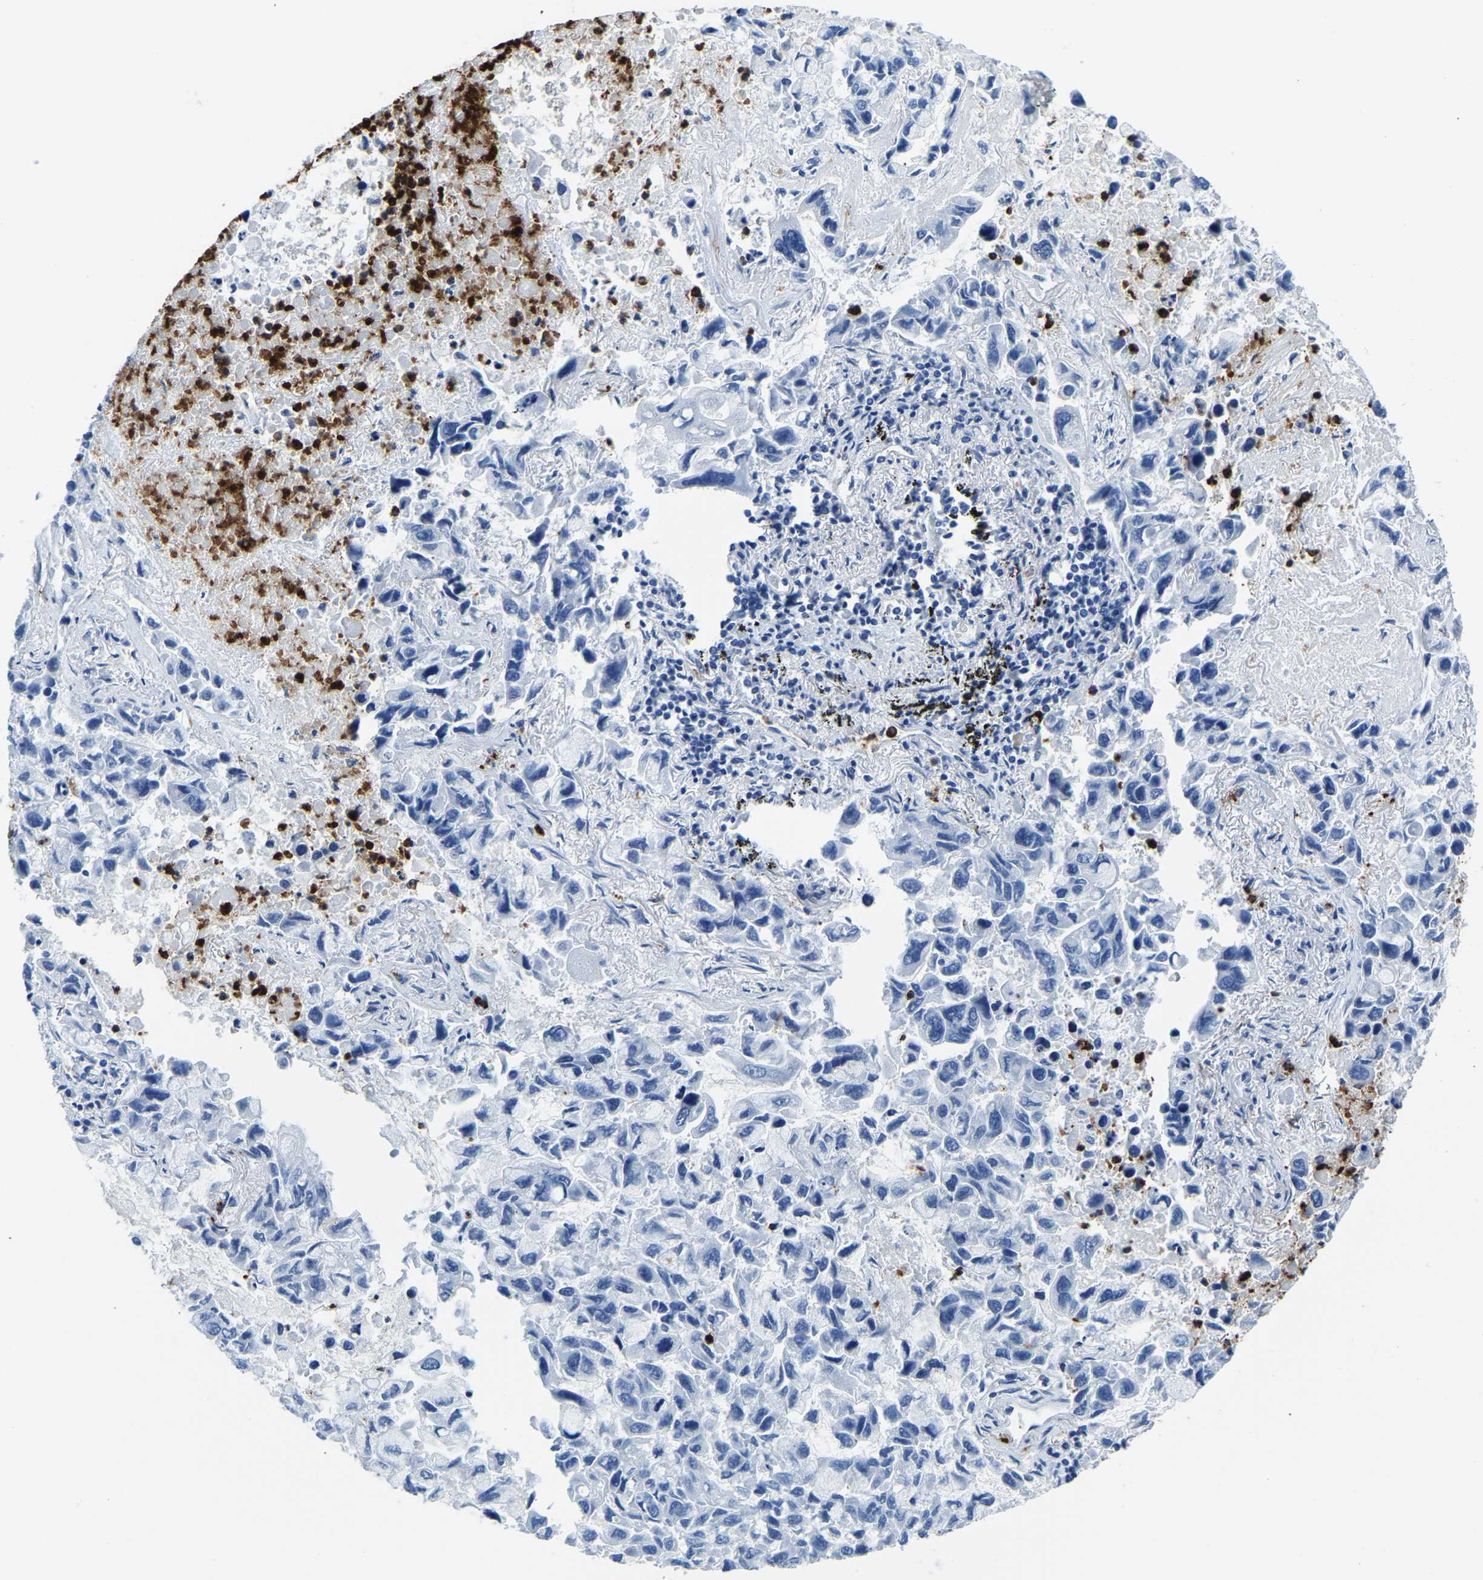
{"staining": {"intensity": "negative", "quantity": "none", "location": "none"}, "tissue": "lung cancer", "cell_type": "Tumor cells", "image_type": "cancer", "snomed": [{"axis": "morphology", "description": "Adenocarcinoma, NOS"}, {"axis": "topography", "description": "Lung"}], "caption": "Tumor cells are negative for brown protein staining in lung cancer (adenocarcinoma).", "gene": "MS4A3", "patient": {"sex": "male", "age": 64}}